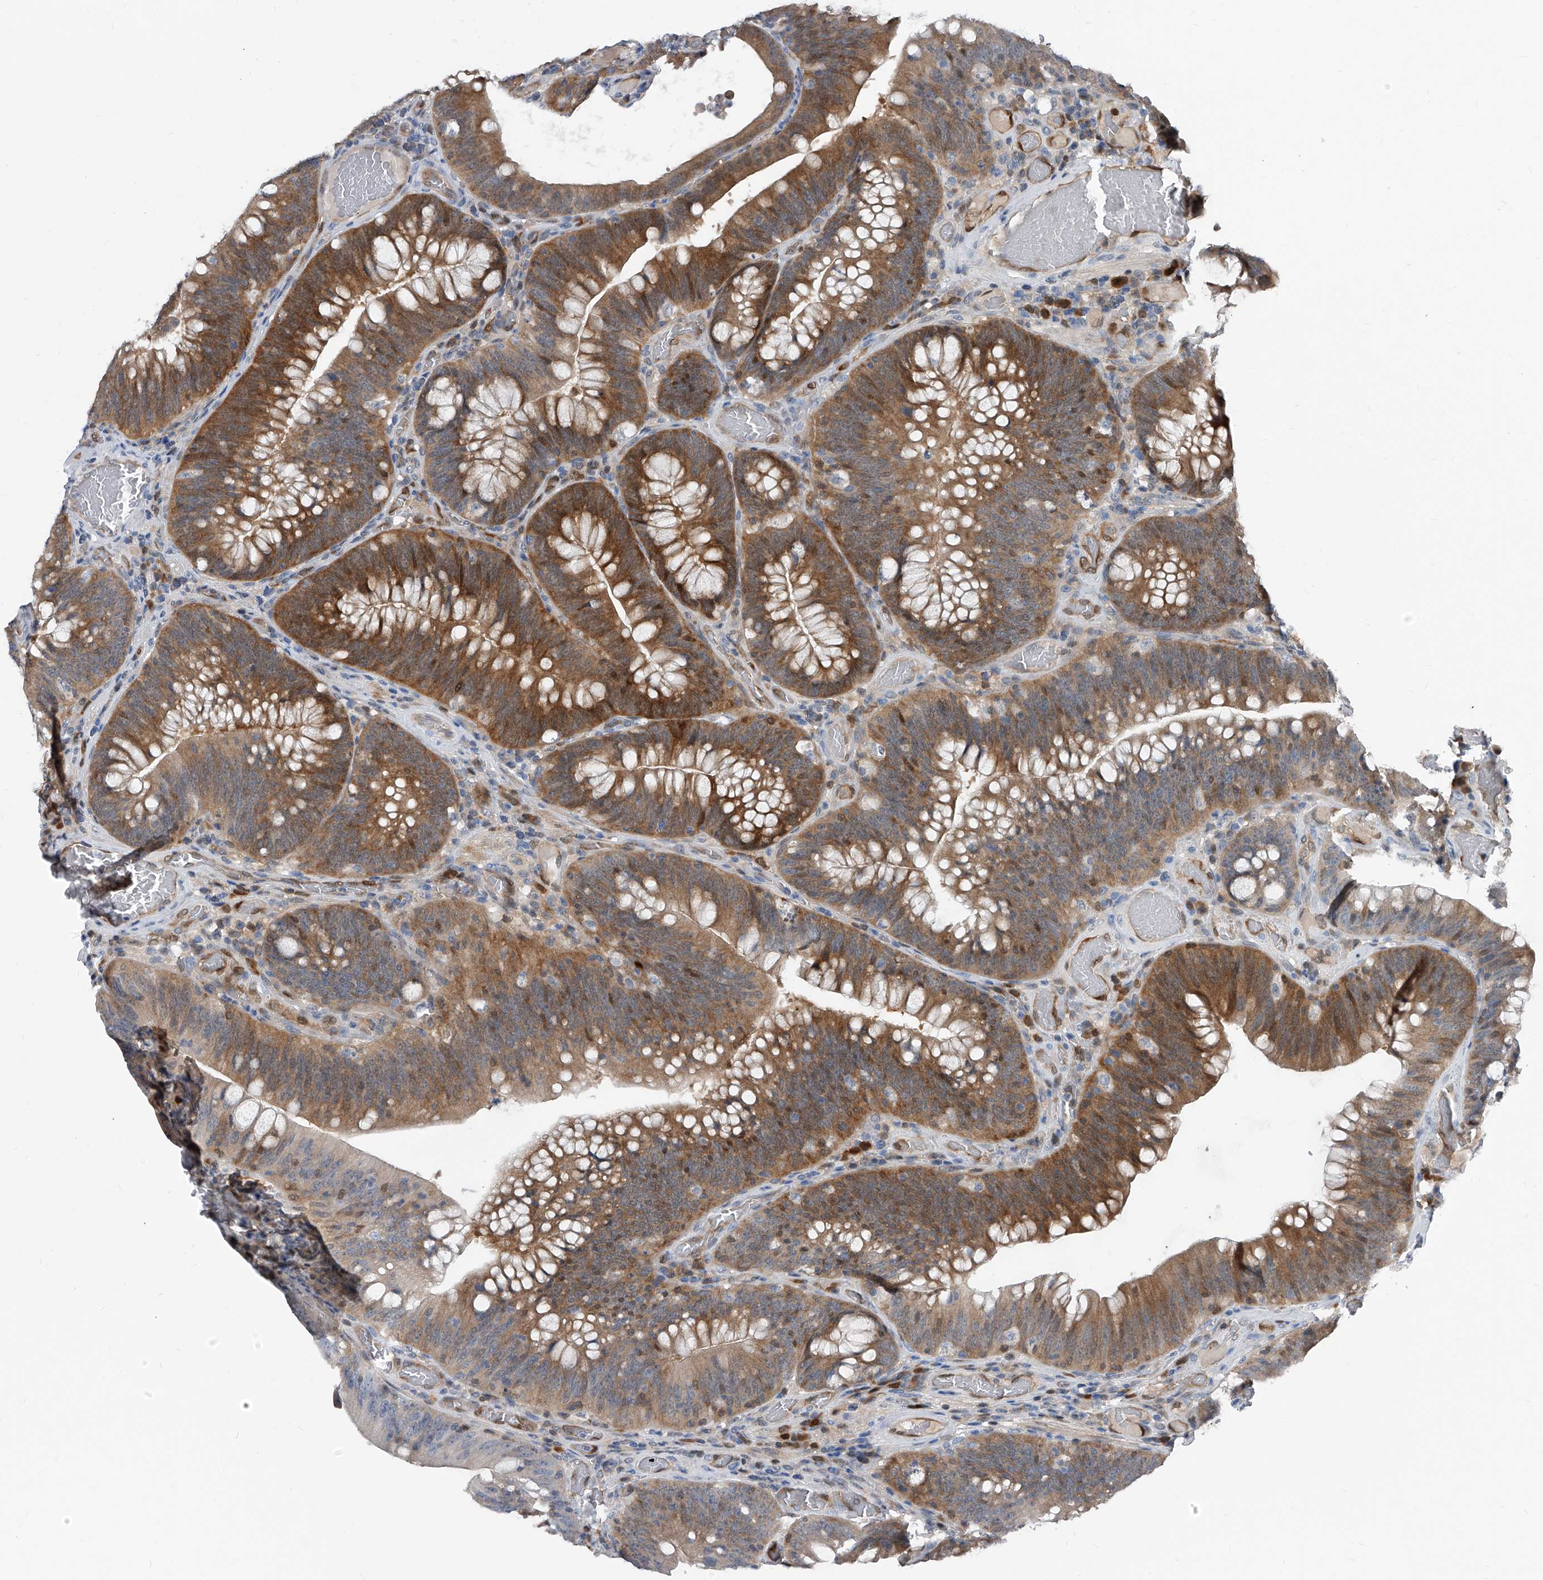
{"staining": {"intensity": "moderate", "quantity": ">75%", "location": "cytoplasmic/membranous"}, "tissue": "colorectal cancer", "cell_type": "Tumor cells", "image_type": "cancer", "snomed": [{"axis": "morphology", "description": "Normal tissue, NOS"}, {"axis": "topography", "description": "Colon"}], "caption": "Immunohistochemistry micrograph of neoplastic tissue: colorectal cancer stained using IHC exhibits medium levels of moderate protein expression localized specifically in the cytoplasmic/membranous of tumor cells, appearing as a cytoplasmic/membranous brown color.", "gene": "MAP2K6", "patient": {"sex": "female", "age": 82}}